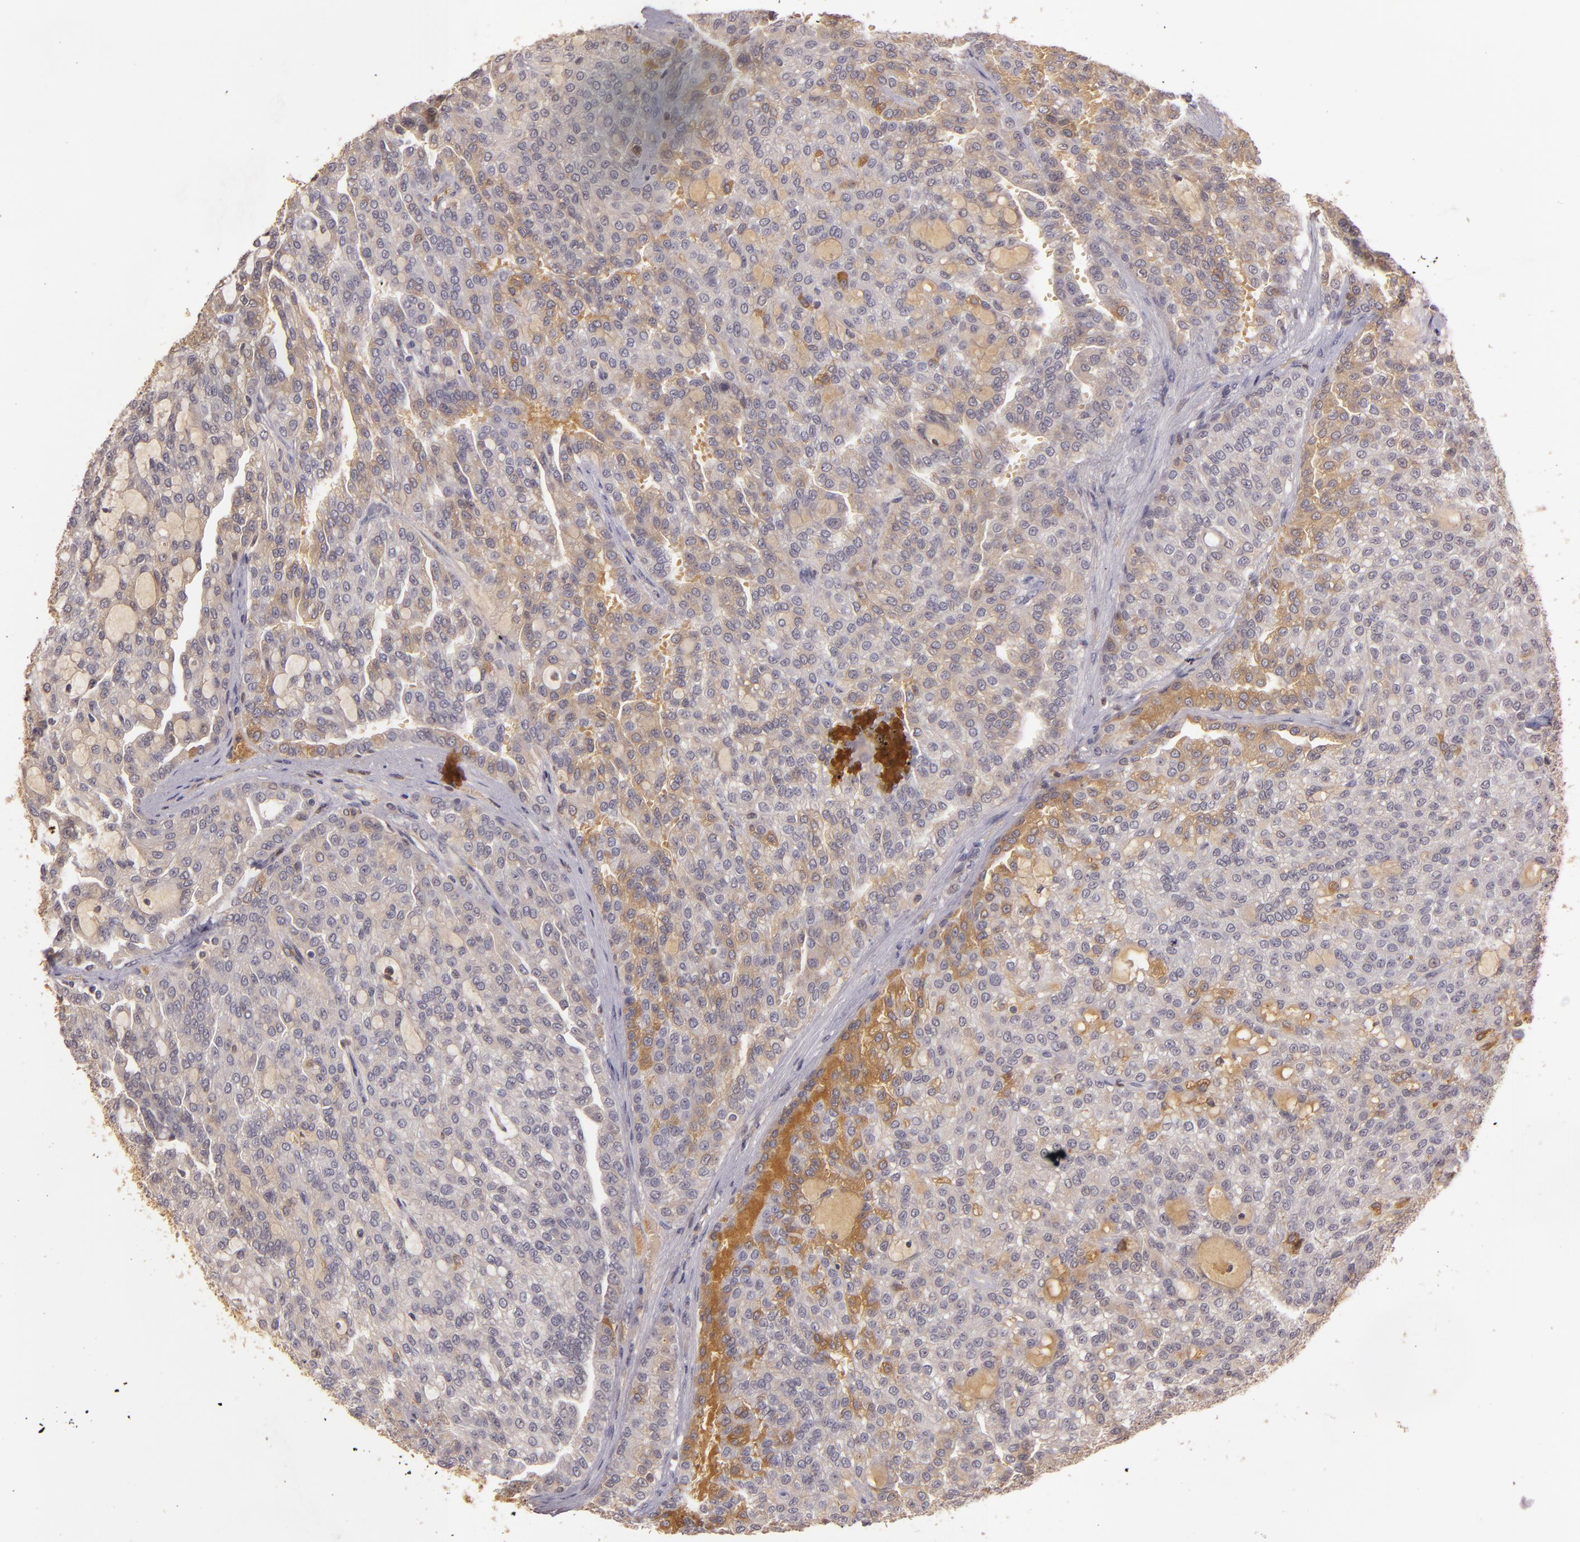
{"staining": {"intensity": "moderate", "quantity": "<25%", "location": "cytoplasmic/membranous"}, "tissue": "renal cancer", "cell_type": "Tumor cells", "image_type": "cancer", "snomed": [{"axis": "morphology", "description": "Adenocarcinoma, NOS"}, {"axis": "topography", "description": "Kidney"}], "caption": "Immunohistochemical staining of renal adenocarcinoma reveals low levels of moderate cytoplasmic/membranous protein positivity in approximately <25% of tumor cells.", "gene": "LRG1", "patient": {"sex": "male", "age": 63}}